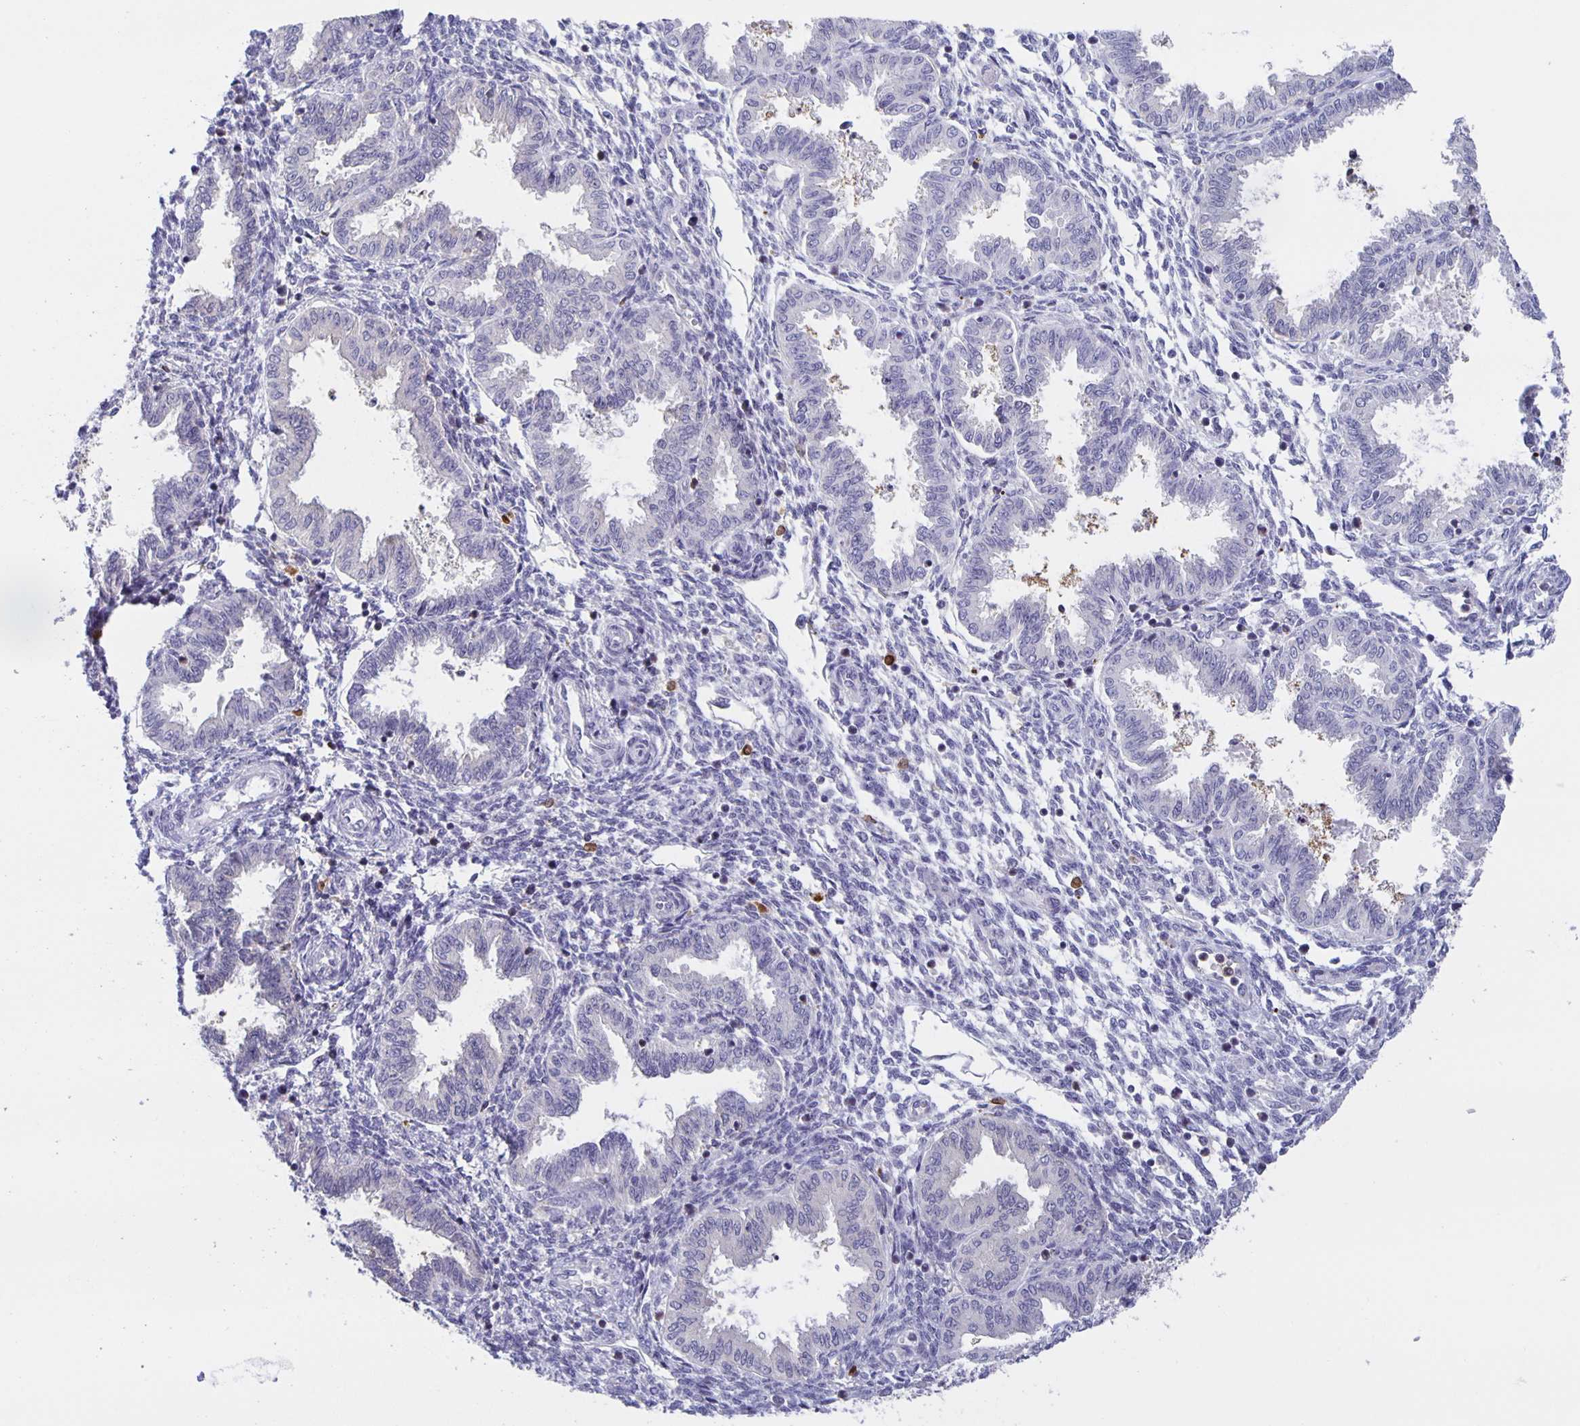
{"staining": {"intensity": "negative", "quantity": "none", "location": "none"}, "tissue": "endometrium", "cell_type": "Cells in endometrial stroma", "image_type": "normal", "snomed": [{"axis": "morphology", "description": "Normal tissue, NOS"}, {"axis": "topography", "description": "Endometrium"}], "caption": "High power microscopy image of an IHC photomicrograph of unremarkable endometrium, revealing no significant staining in cells in endometrial stroma.", "gene": "MARCHF6", "patient": {"sex": "female", "age": 33}}